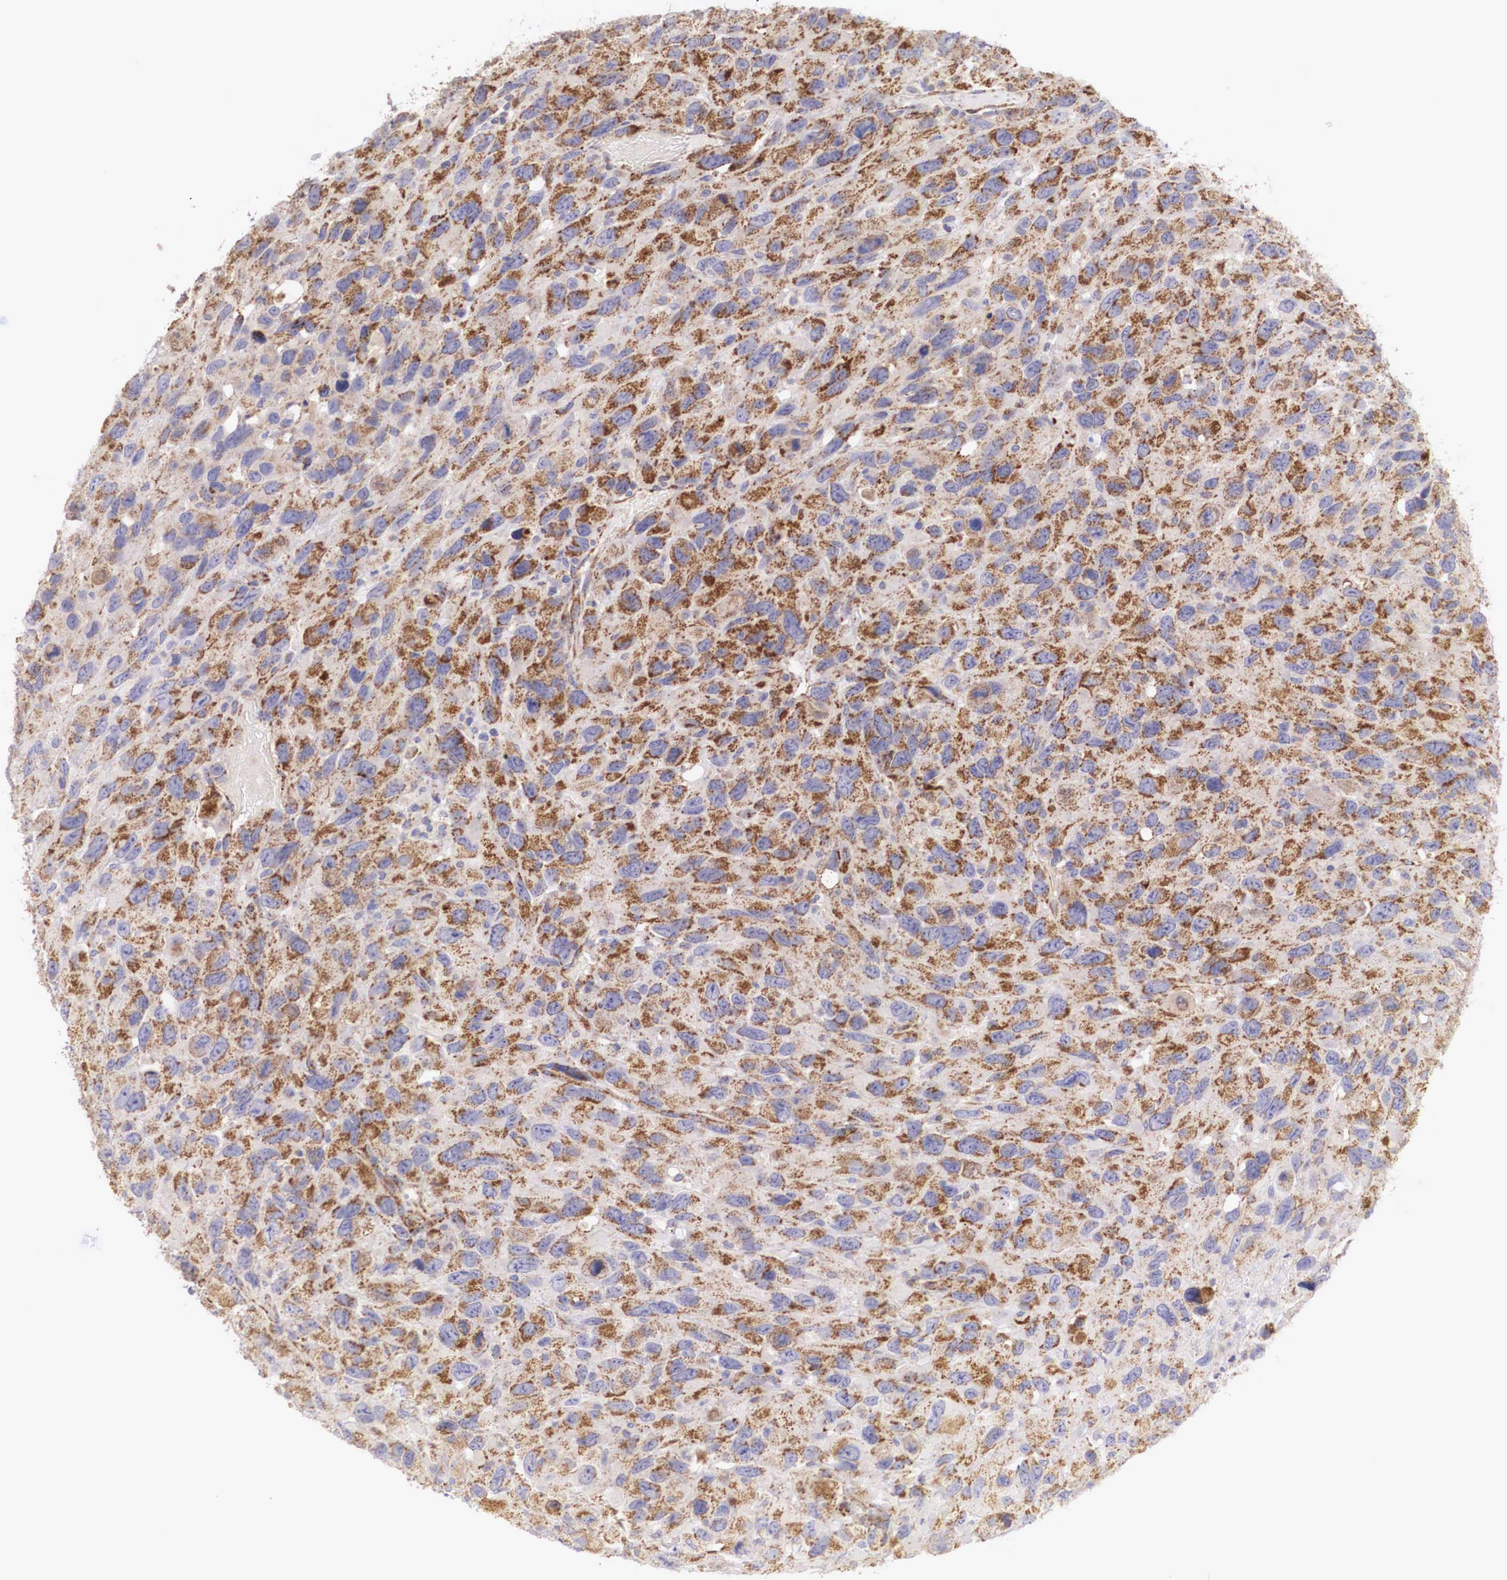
{"staining": {"intensity": "moderate", "quantity": ">75%", "location": "cytoplasmic/membranous"}, "tissue": "renal cancer", "cell_type": "Tumor cells", "image_type": "cancer", "snomed": [{"axis": "morphology", "description": "Adenocarcinoma, NOS"}, {"axis": "topography", "description": "Kidney"}], "caption": "Brown immunohistochemical staining in renal cancer (adenocarcinoma) demonstrates moderate cytoplasmic/membranous staining in approximately >75% of tumor cells. (Brightfield microscopy of DAB IHC at high magnification).", "gene": "XPNPEP3", "patient": {"sex": "male", "age": 79}}